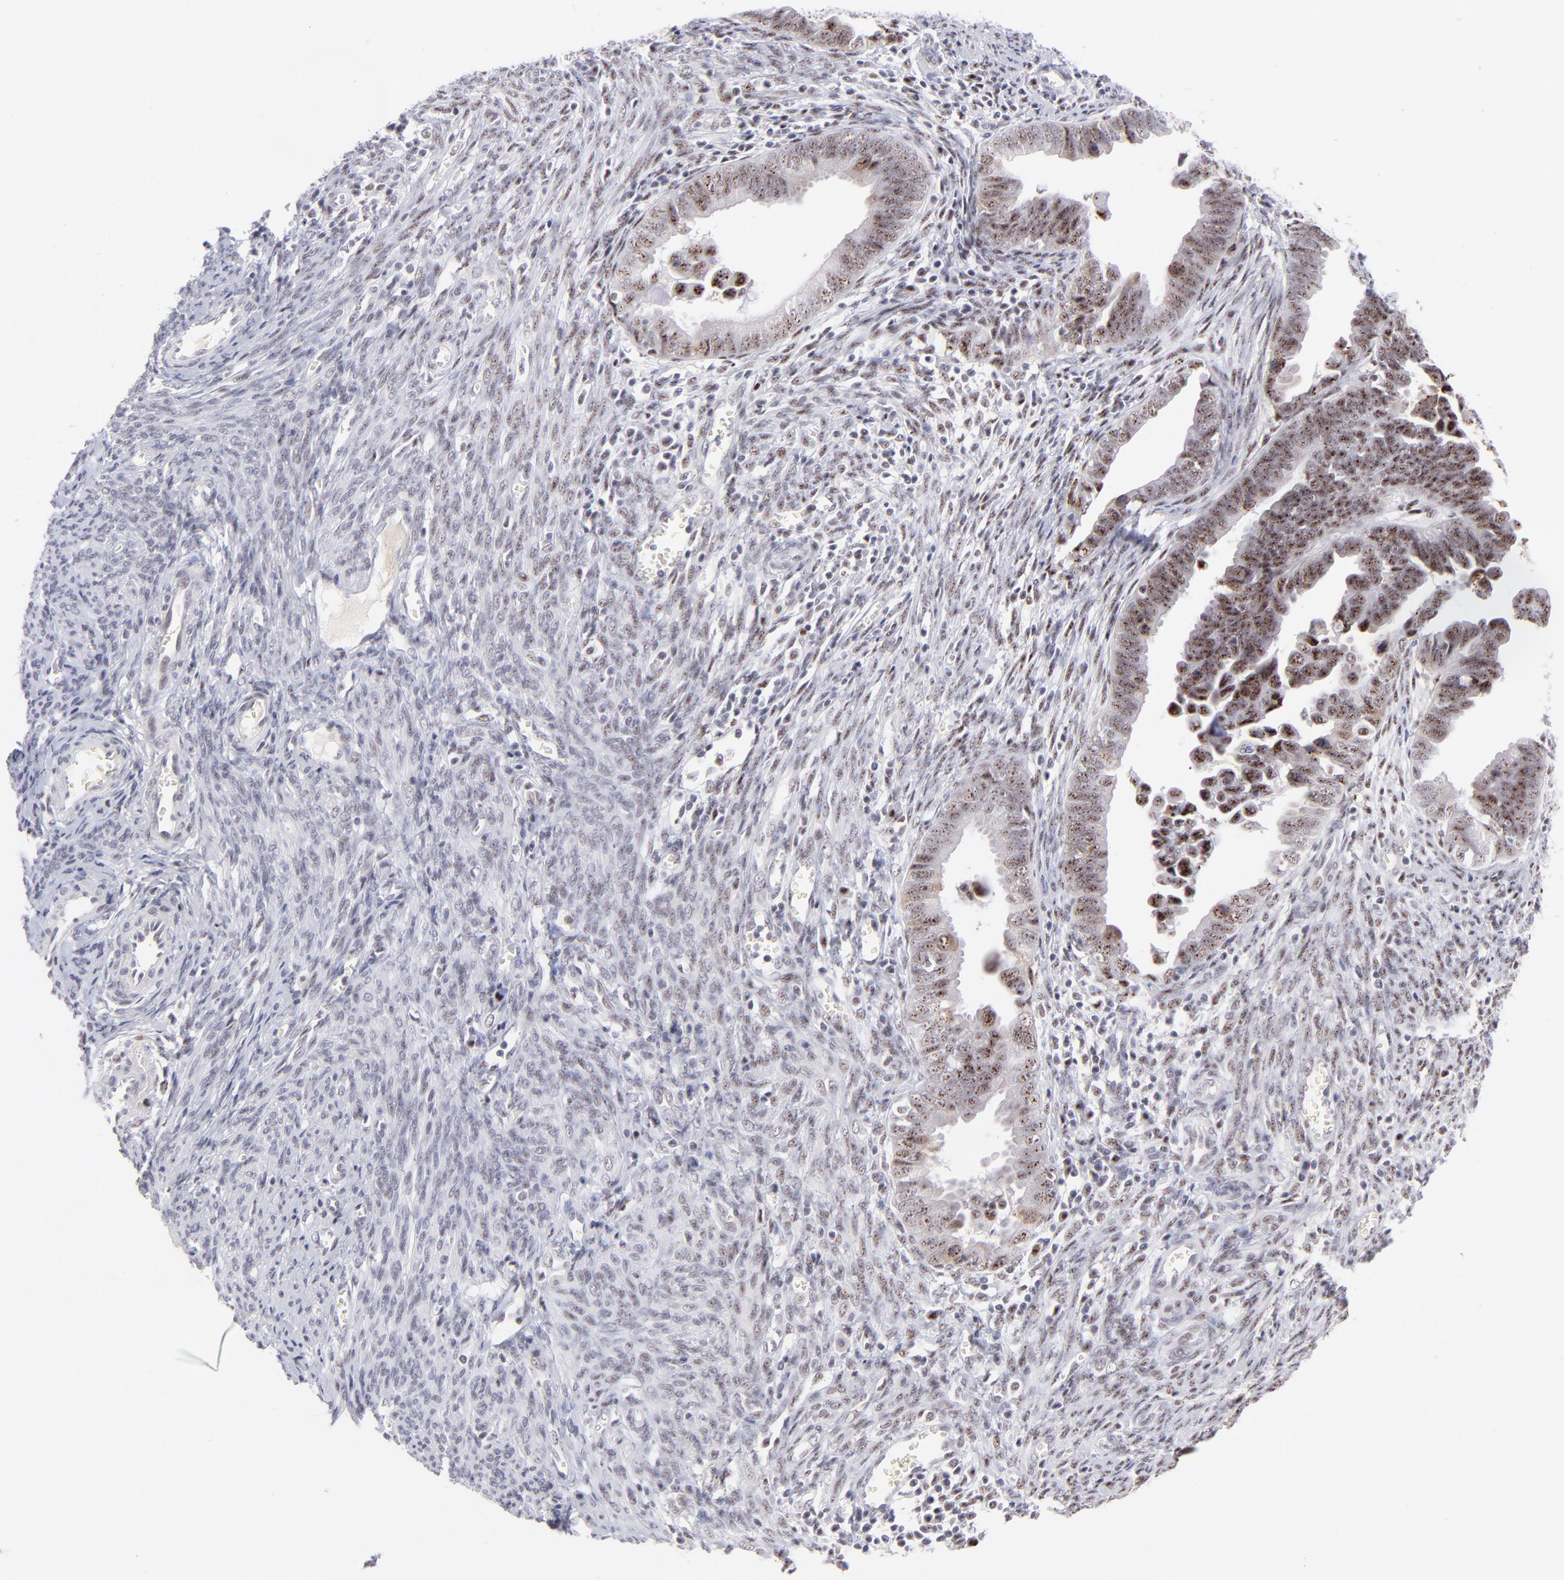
{"staining": {"intensity": "moderate", "quantity": ">75%", "location": "nuclear"}, "tissue": "endometrial cancer", "cell_type": "Tumor cells", "image_type": "cancer", "snomed": [{"axis": "morphology", "description": "Adenocarcinoma, NOS"}, {"axis": "topography", "description": "Endometrium"}], "caption": "A brown stain labels moderate nuclear staining of a protein in human endometrial cancer tumor cells.", "gene": "CDC25C", "patient": {"sex": "female", "age": 75}}